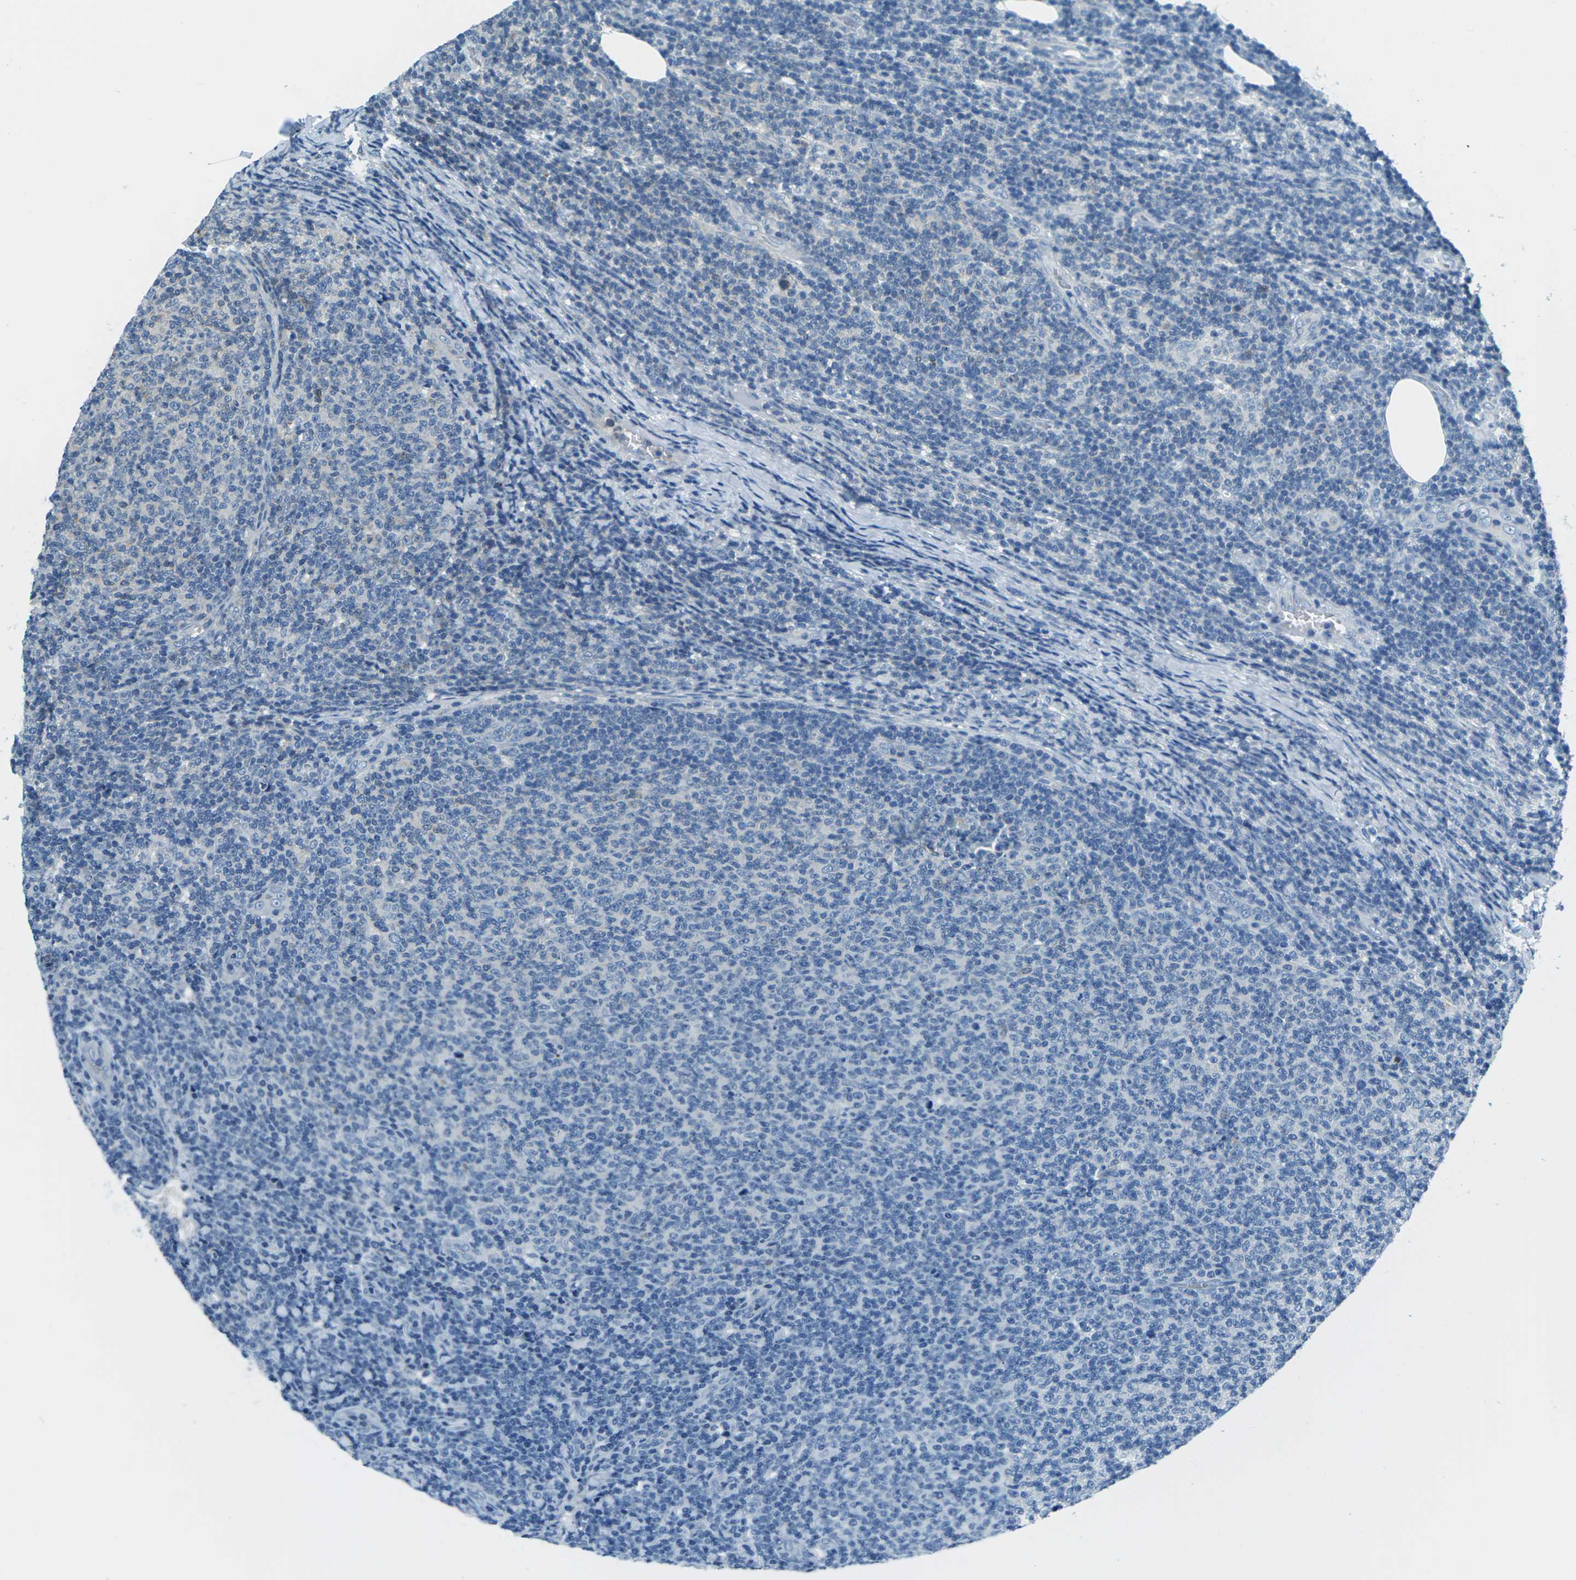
{"staining": {"intensity": "negative", "quantity": "none", "location": "none"}, "tissue": "lymphoma", "cell_type": "Tumor cells", "image_type": "cancer", "snomed": [{"axis": "morphology", "description": "Malignant lymphoma, non-Hodgkin's type, Low grade"}, {"axis": "topography", "description": "Lymph node"}], "caption": "The histopathology image shows no staining of tumor cells in lymphoma. (Immunohistochemistry (ihc), brightfield microscopy, high magnification).", "gene": "NANOS2", "patient": {"sex": "male", "age": 66}}